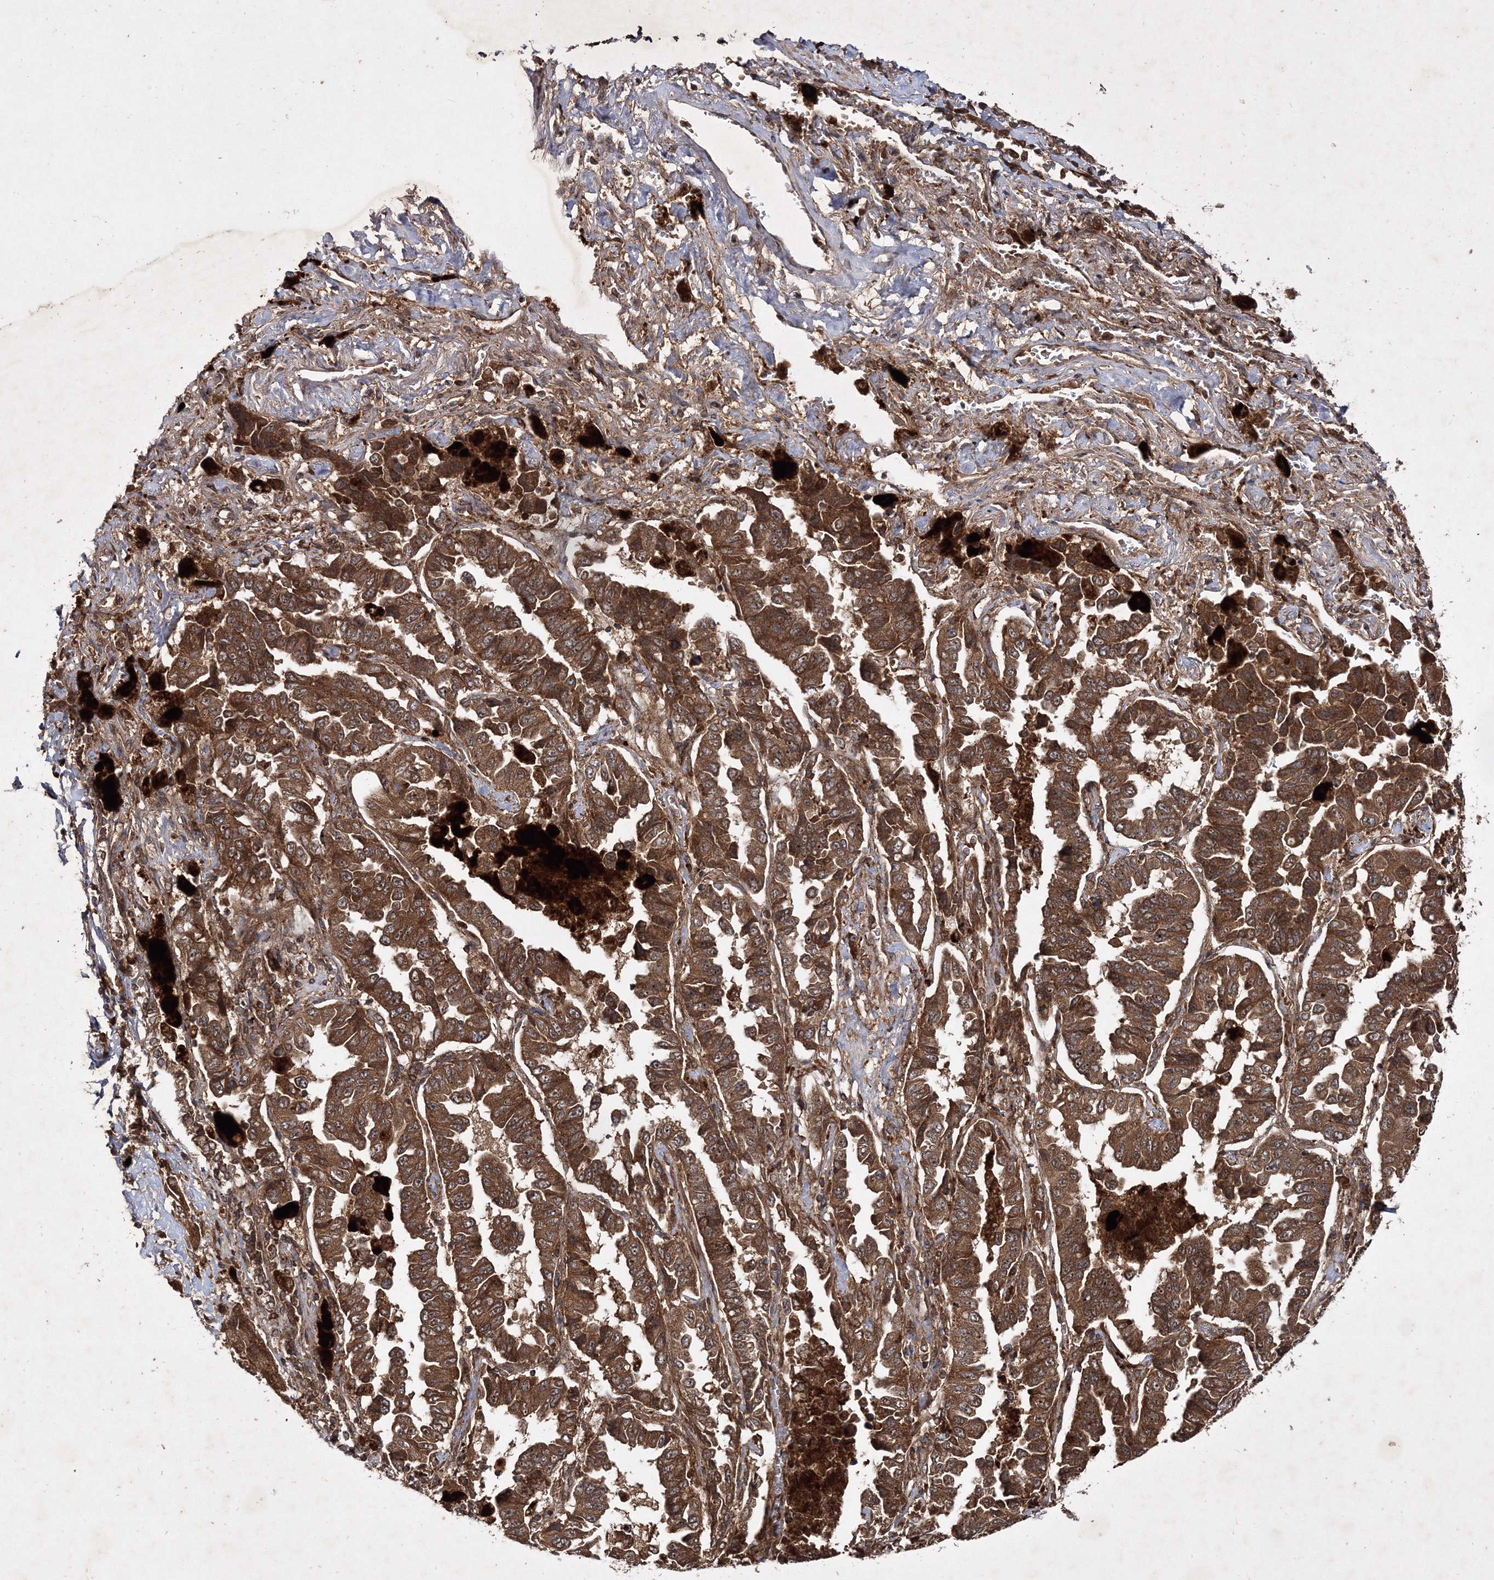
{"staining": {"intensity": "strong", "quantity": ">75%", "location": "cytoplasmic/membranous"}, "tissue": "lung cancer", "cell_type": "Tumor cells", "image_type": "cancer", "snomed": [{"axis": "morphology", "description": "Adenocarcinoma, NOS"}, {"axis": "topography", "description": "Lung"}], "caption": "Human lung adenocarcinoma stained for a protein (brown) demonstrates strong cytoplasmic/membranous positive expression in approximately >75% of tumor cells.", "gene": "DNAJC13", "patient": {"sex": "female", "age": 51}}